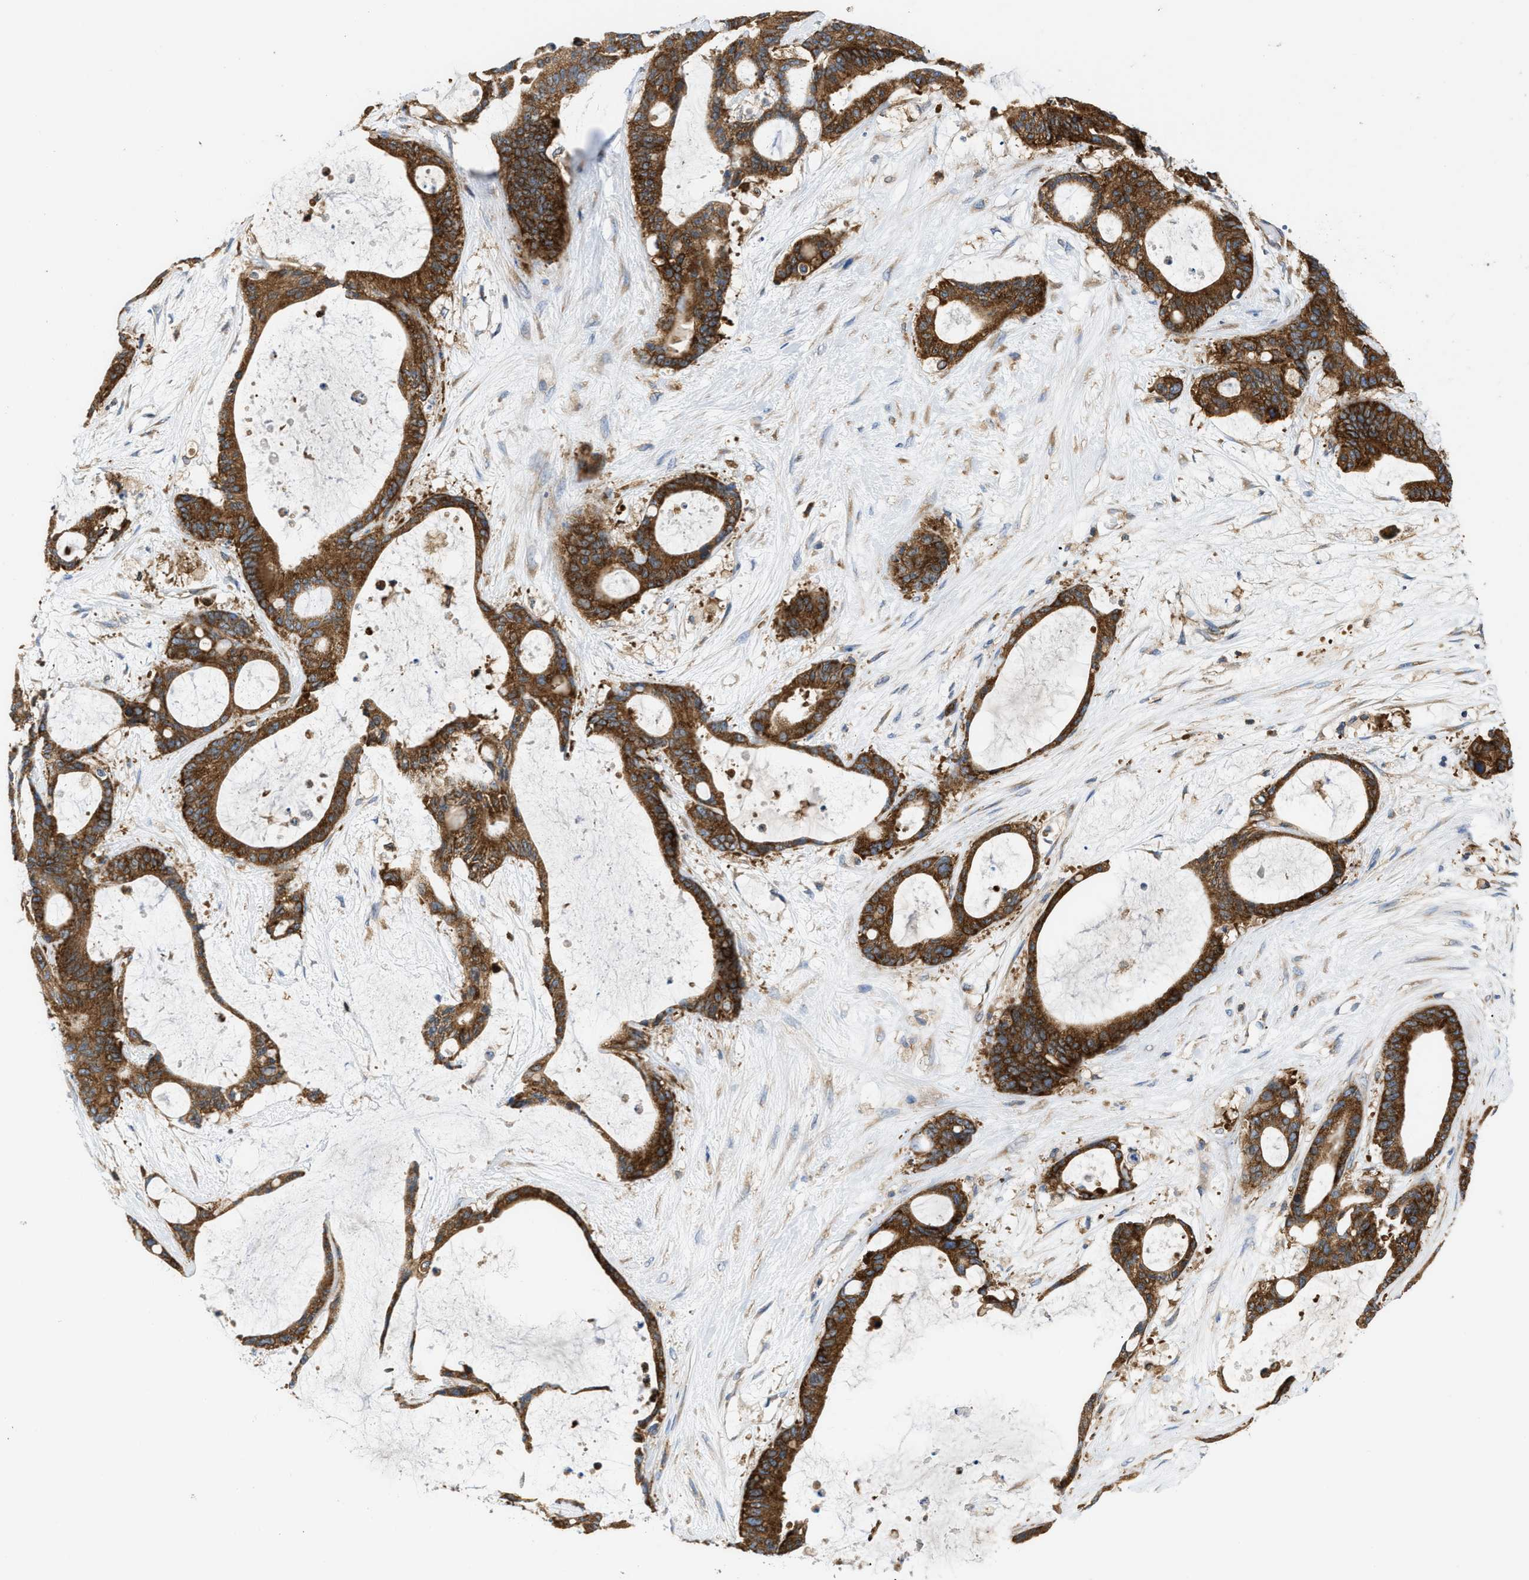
{"staining": {"intensity": "strong", "quantity": ">75%", "location": "cytoplasmic/membranous"}, "tissue": "liver cancer", "cell_type": "Tumor cells", "image_type": "cancer", "snomed": [{"axis": "morphology", "description": "Cholangiocarcinoma"}, {"axis": "topography", "description": "Liver"}], "caption": "The immunohistochemical stain highlights strong cytoplasmic/membranous positivity in tumor cells of liver cancer tissue. The staining was performed using DAB to visualize the protein expression in brown, while the nuclei were stained in blue with hematoxylin (Magnification: 20x).", "gene": "GPAT4", "patient": {"sex": "female", "age": 73}}